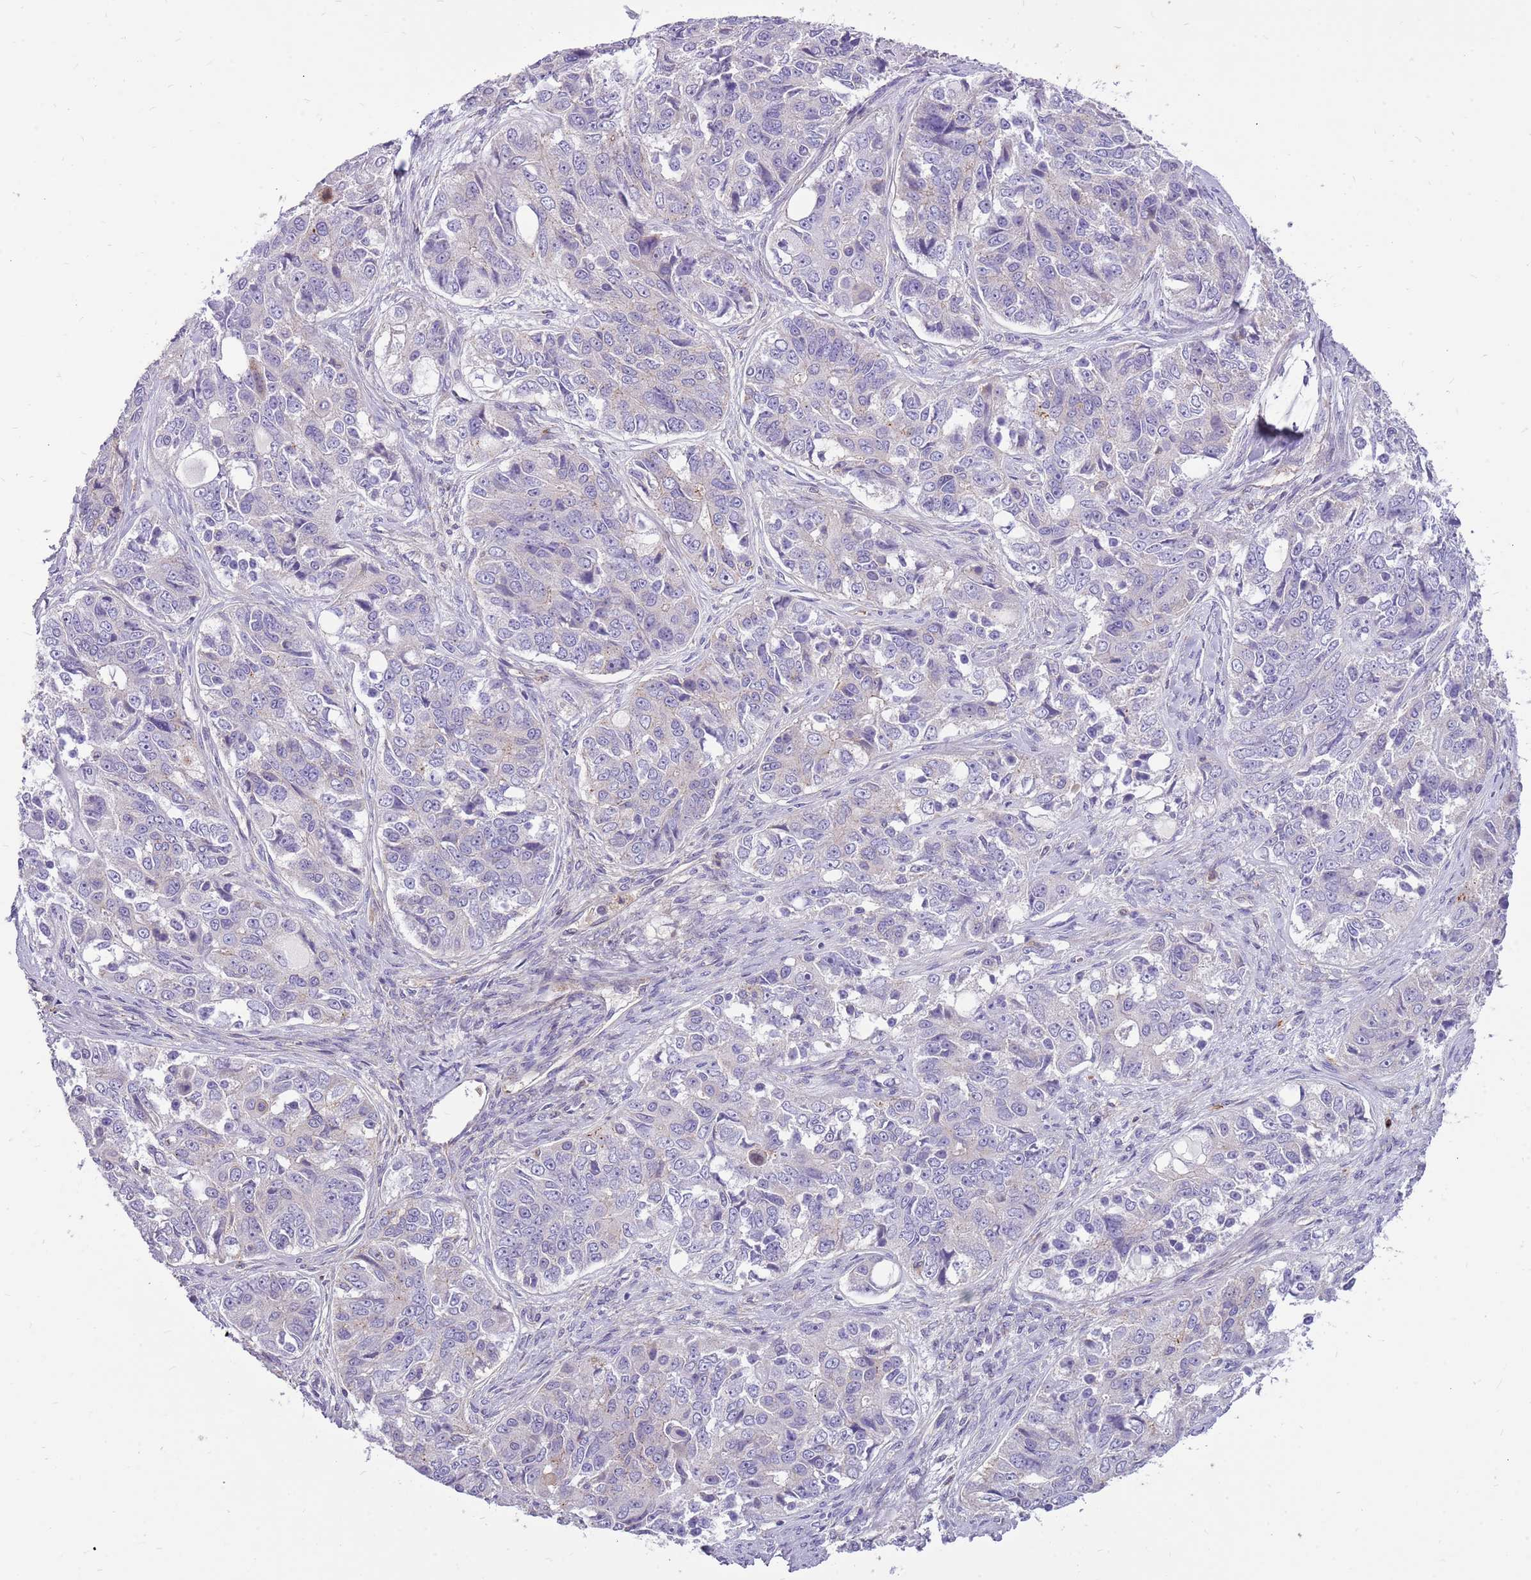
{"staining": {"intensity": "negative", "quantity": "none", "location": "none"}, "tissue": "ovarian cancer", "cell_type": "Tumor cells", "image_type": "cancer", "snomed": [{"axis": "morphology", "description": "Carcinoma, endometroid"}, {"axis": "topography", "description": "Ovary"}], "caption": "Immunohistochemical staining of human ovarian cancer (endometroid carcinoma) exhibits no significant expression in tumor cells.", "gene": "WDR90", "patient": {"sex": "female", "age": 51}}